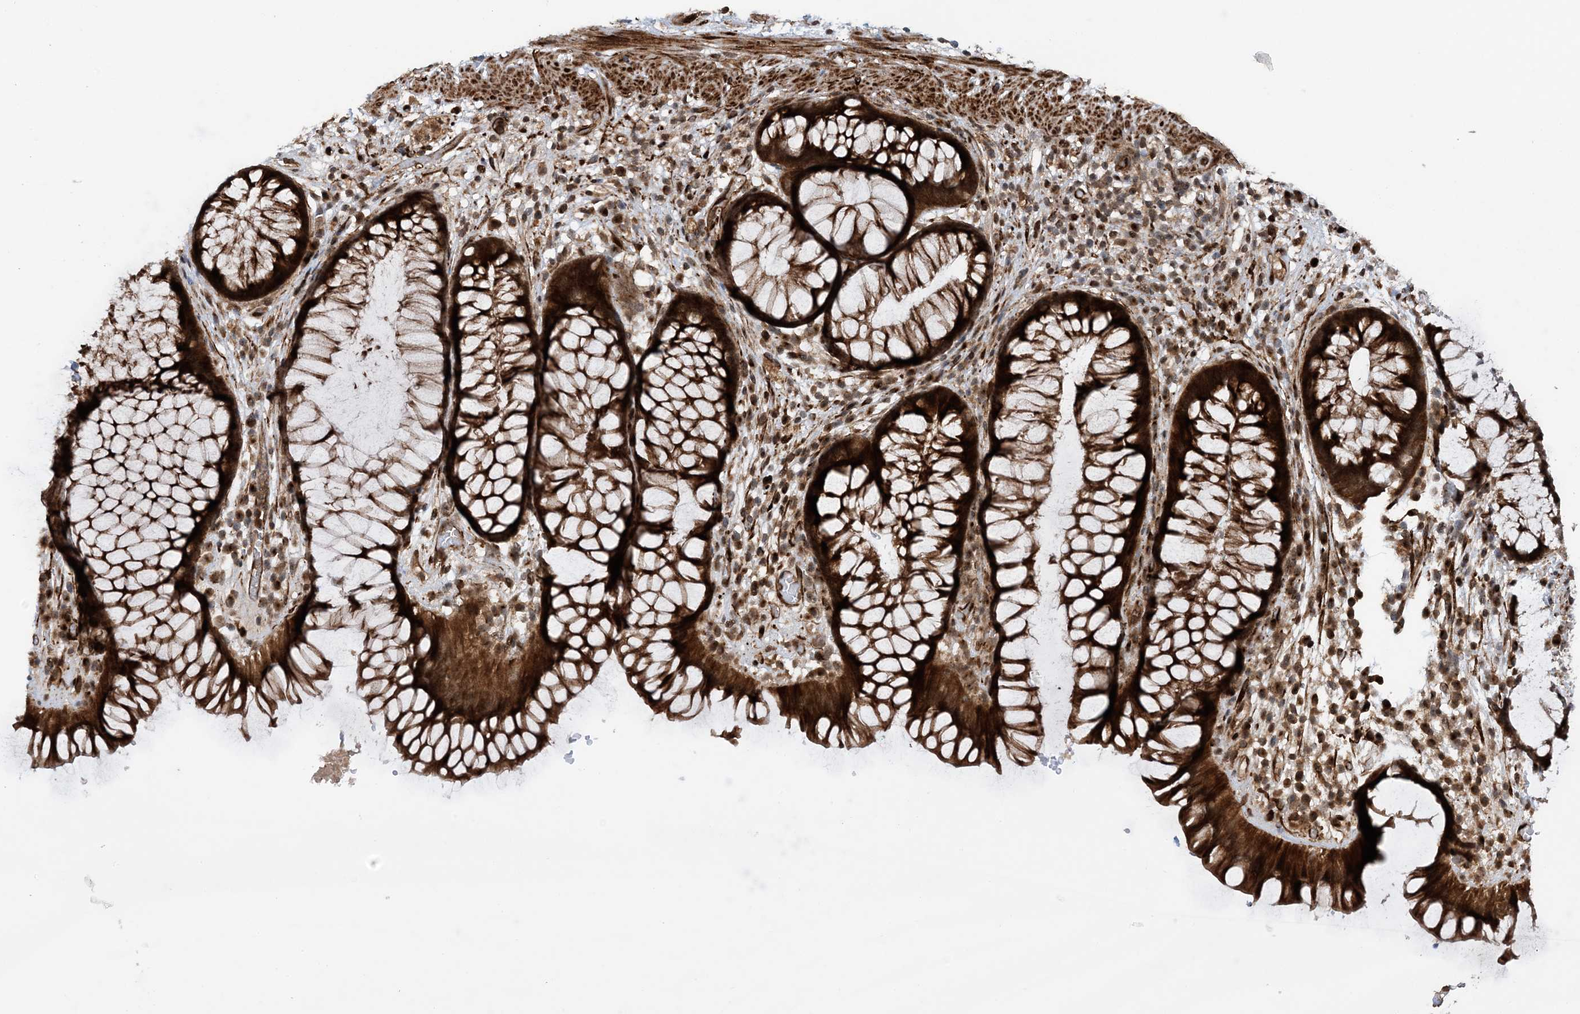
{"staining": {"intensity": "strong", "quantity": ">75%", "location": "cytoplasmic/membranous"}, "tissue": "rectum", "cell_type": "Glandular cells", "image_type": "normal", "snomed": [{"axis": "morphology", "description": "Normal tissue, NOS"}, {"axis": "topography", "description": "Rectum"}], "caption": "This histopathology image demonstrates normal rectum stained with immunohistochemistry (IHC) to label a protein in brown. The cytoplasmic/membranous of glandular cells show strong positivity for the protein. Nuclei are counter-stained blue.", "gene": "HEMK1", "patient": {"sex": "male", "age": 51}}